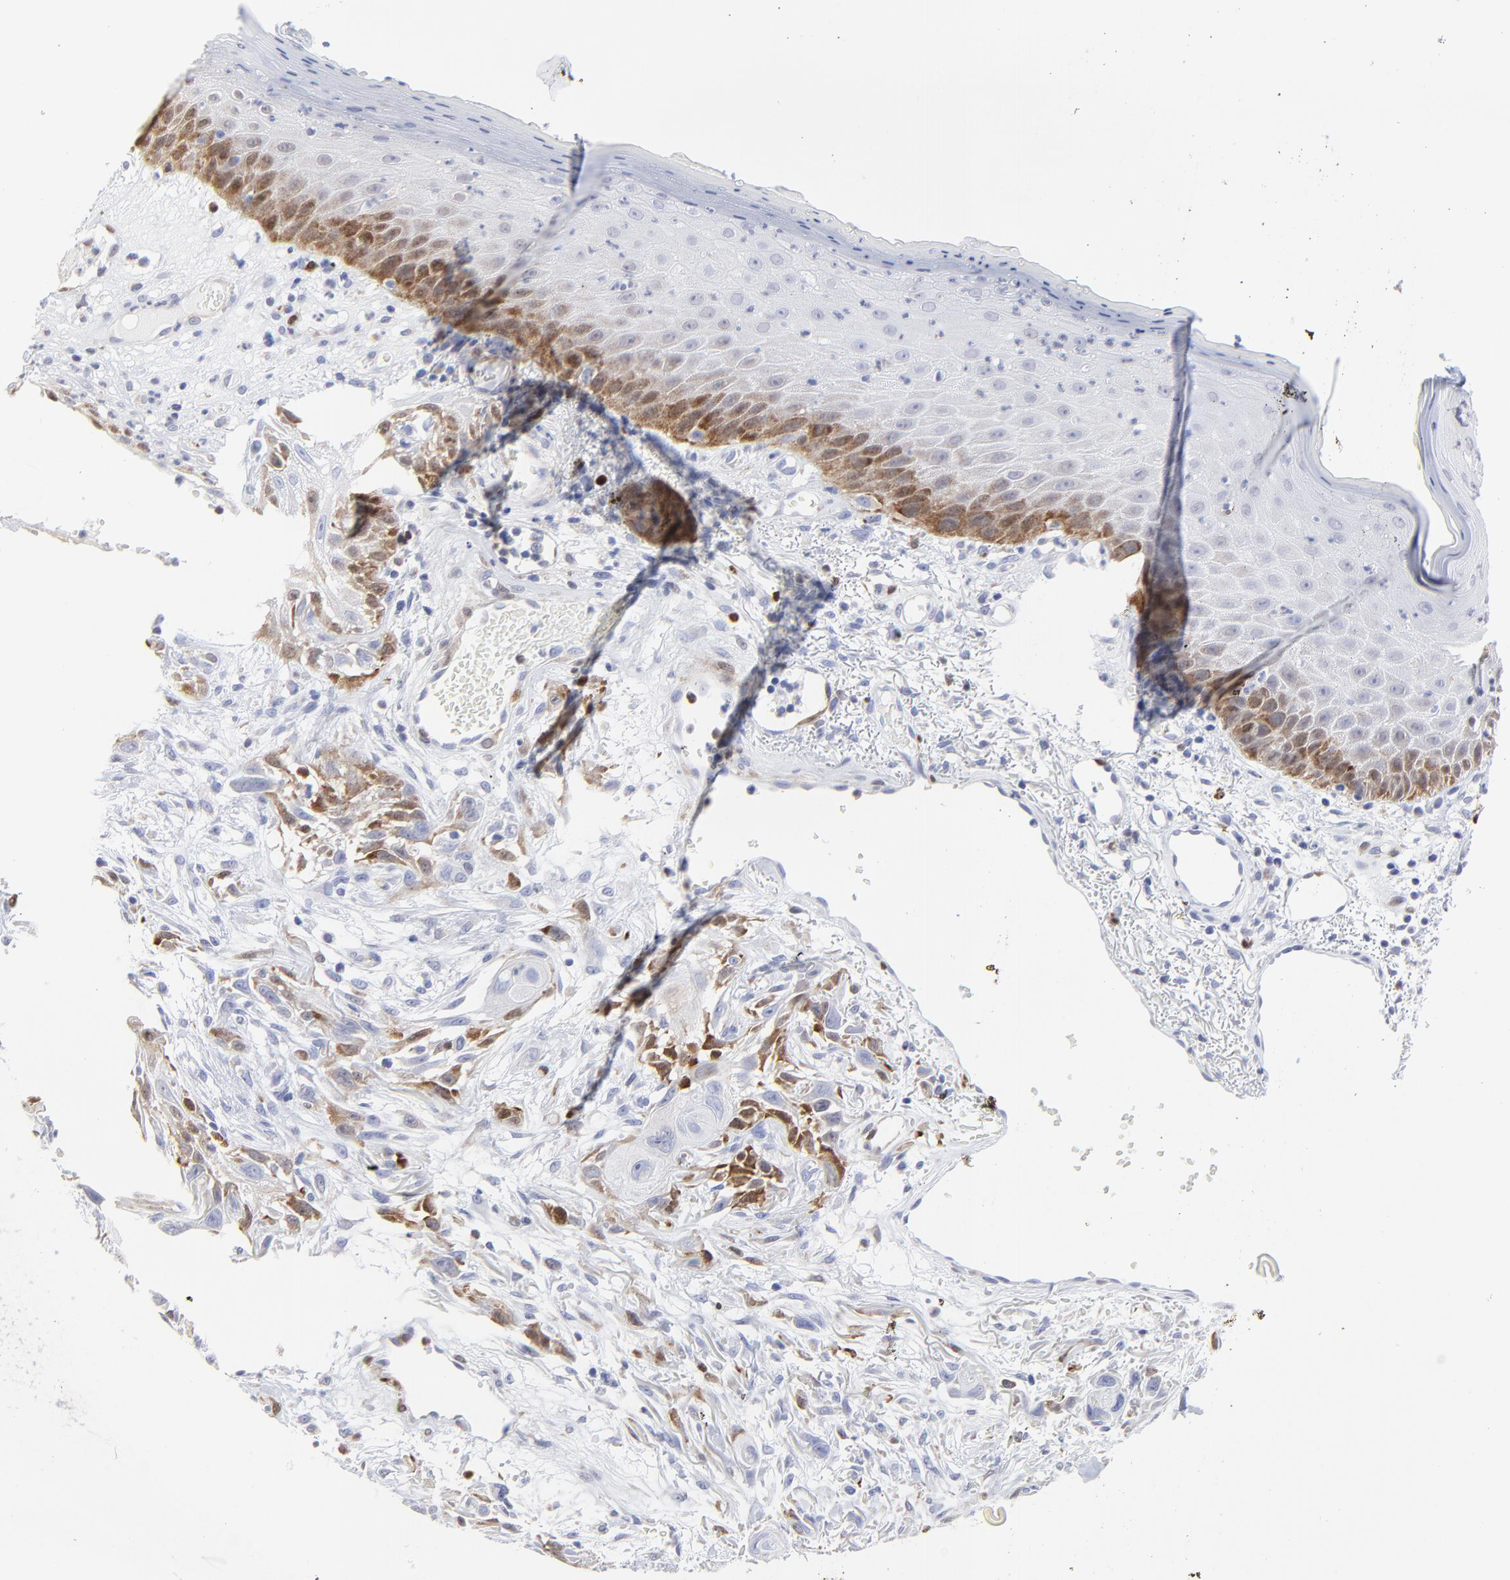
{"staining": {"intensity": "moderate", "quantity": "<25%", "location": "cytoplasmic/membranous"}, "tissue": "skin cancer", "cell_type": "Tumor cells", "image_type": "cancer", "snomed": [{"axis": "morphology", "description": "Squamous cell carcinoma, NOS"}, {"axis": "topography", "description": "Skin"}], "caption": "The image displays a brown stain indicating the presence of a protein in the cytoplasmic/membranous of tumor cells in skin cancer.", "gene": "NCAPH", "patient": {"sex": "female", "age": 59}}